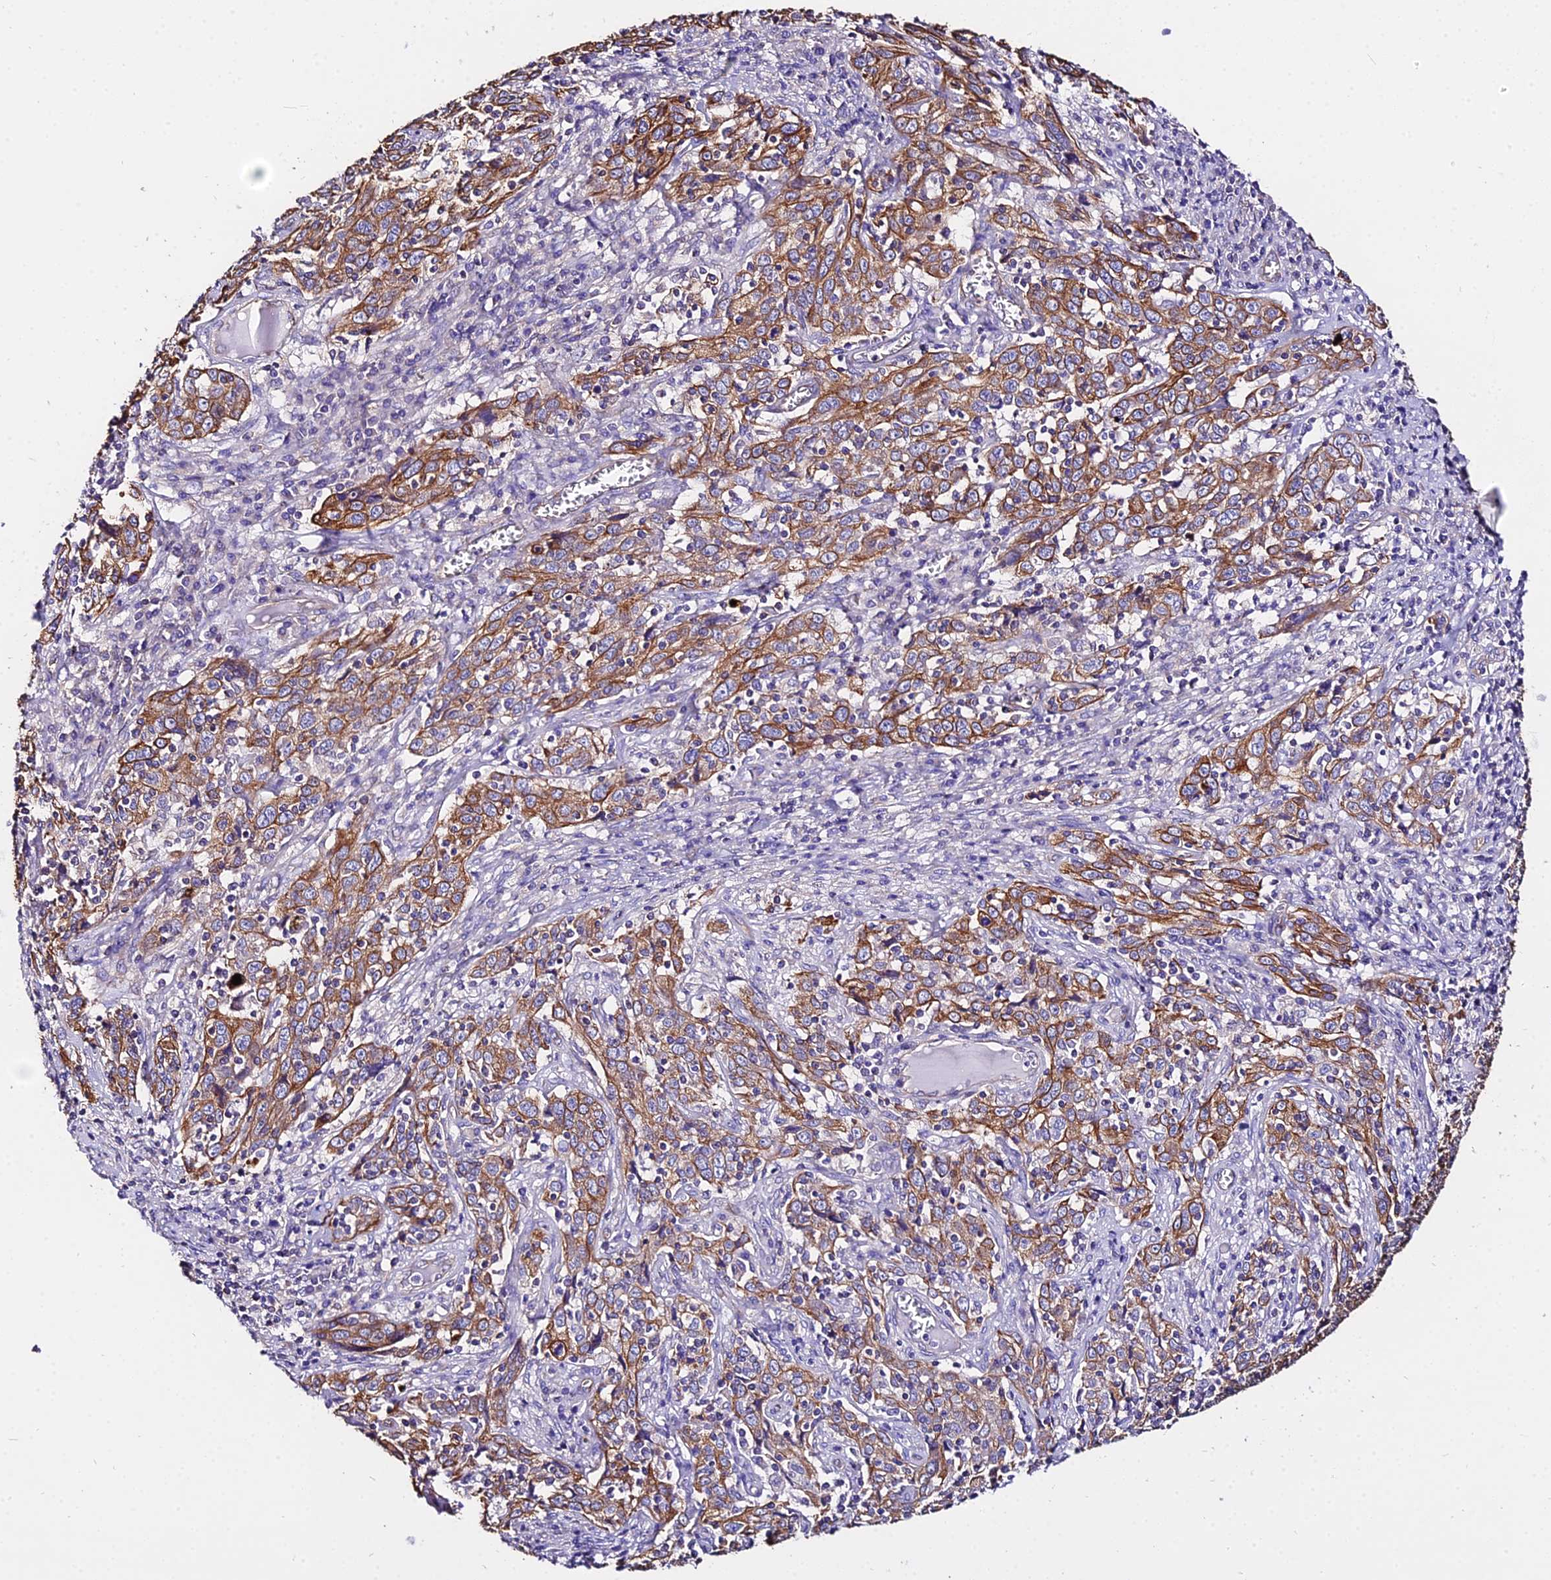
{"staining": {"intensity": "moderate", "quantity": ">75%", "location": "cytoplasmic/membranous"}, "tissue": "cervical cancer", "cell_type": "Tumor cells", "image_type": "cancer", "snomed": [{"axis": "morphology", "description": "Squamous cell carcinoma, NOS"}, {"axis": "topography", "description": "Cervix"}], "caption": "This micrograph exhibits IHC staining of human cervical cancer, with medium moderate cytoplasmic/membranous expression in about >75% of tumor cells.", "gene": "DAW1", "patient": {"sex": "female", "age": 46}}